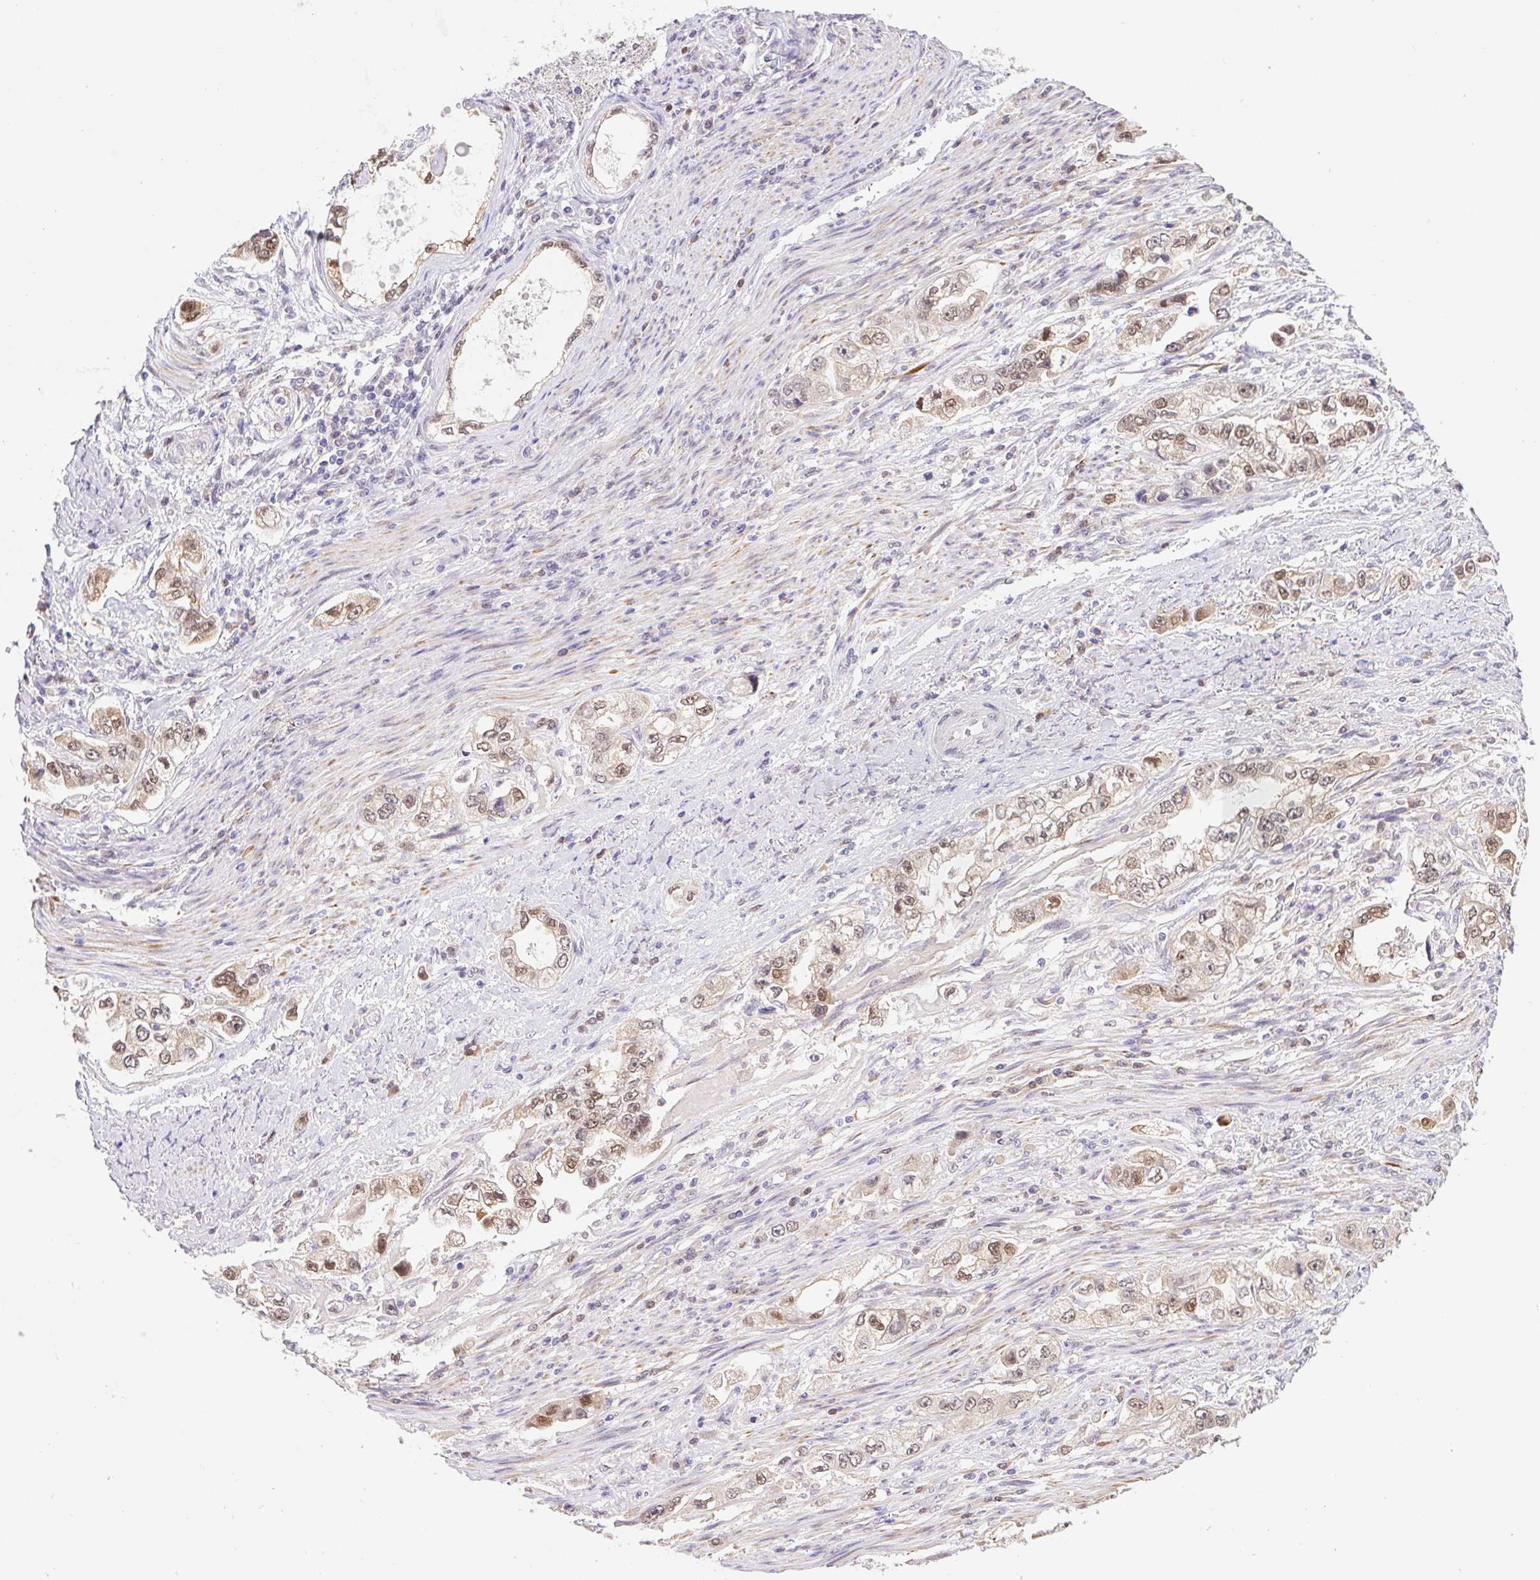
{"staining": {"intensity": "moderate", "quantity": "25%-75%", "location": "nuclear"}, "tissue": "stomach cancer", "cell_type": "Tumor cells", "image_type": "cancer", "snomed": [{"axis": "morphology", "description": "Adenocarcinoma, NOS"}, {"axis": "topography", "description": "Stomach, lower"}], "caption": "The immunohistochemical stain labels moderate nuclear positivity in tumor cells of stomach cancer tissue. Nuclei are stained in blue.", "gene": "L3MBTL4", "patient": {"sex": "female", "age": 93}}